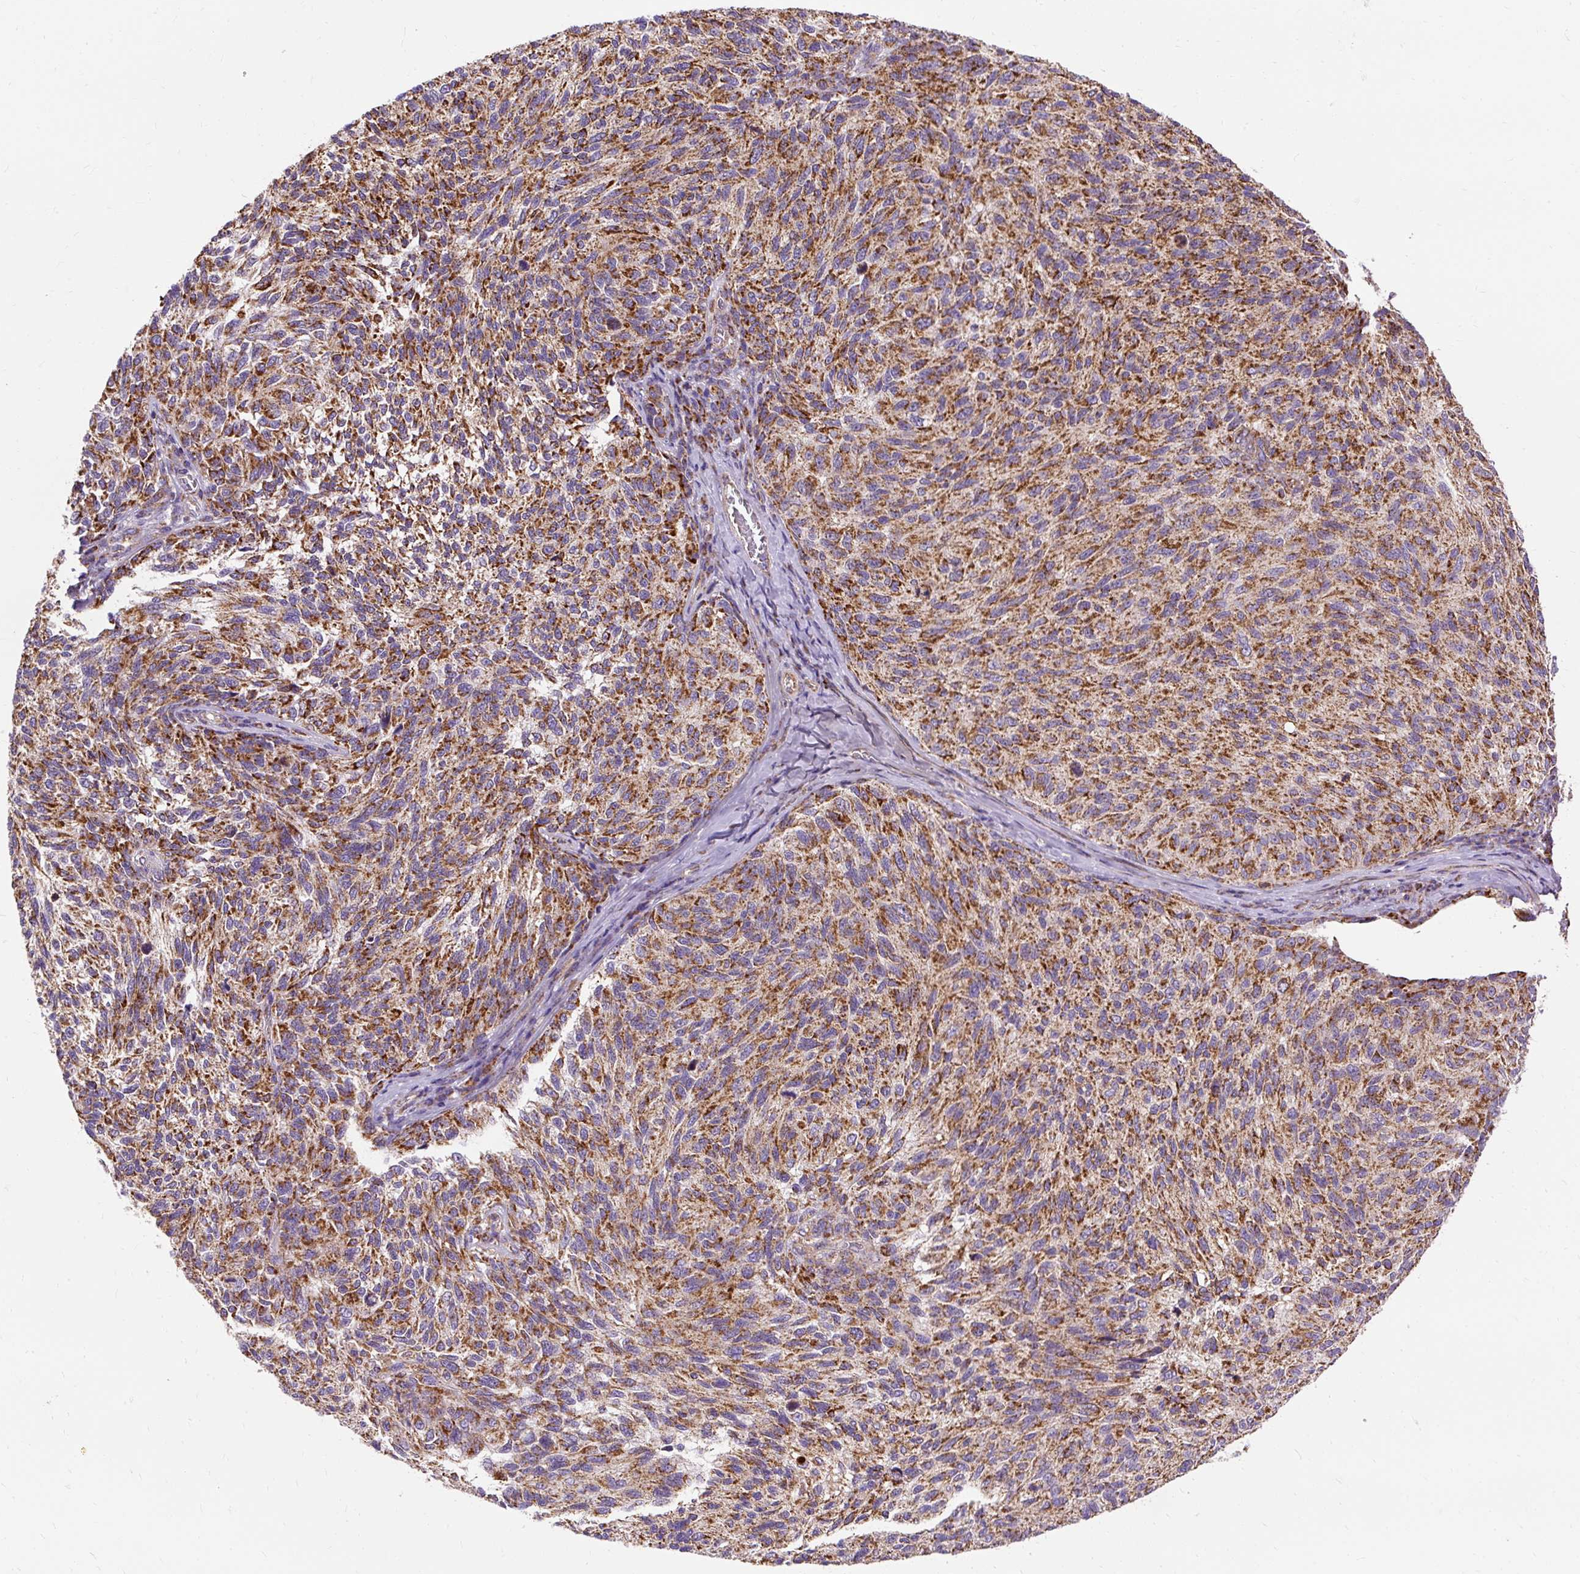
{"staining": {"intensity": "moderate", "quantity": ">75%", "location": "cytoplasmic/membranous"}, "tissue": "melanoma", "cell_type": "Tumor cells", "image_type": "cancer", "snomed": [{"axis": "morphology", "description": "Malignant melanoma, NOS"}, {"axis": "topography", "description": "Skin"}], "caption": "Tumor cells reveal medium levels of moderate cytoplasmic/membranous expression in about >75% of cells in human melanoma.", "gene": "CEP290", "patient": {"sex": "female", "age": 73}}